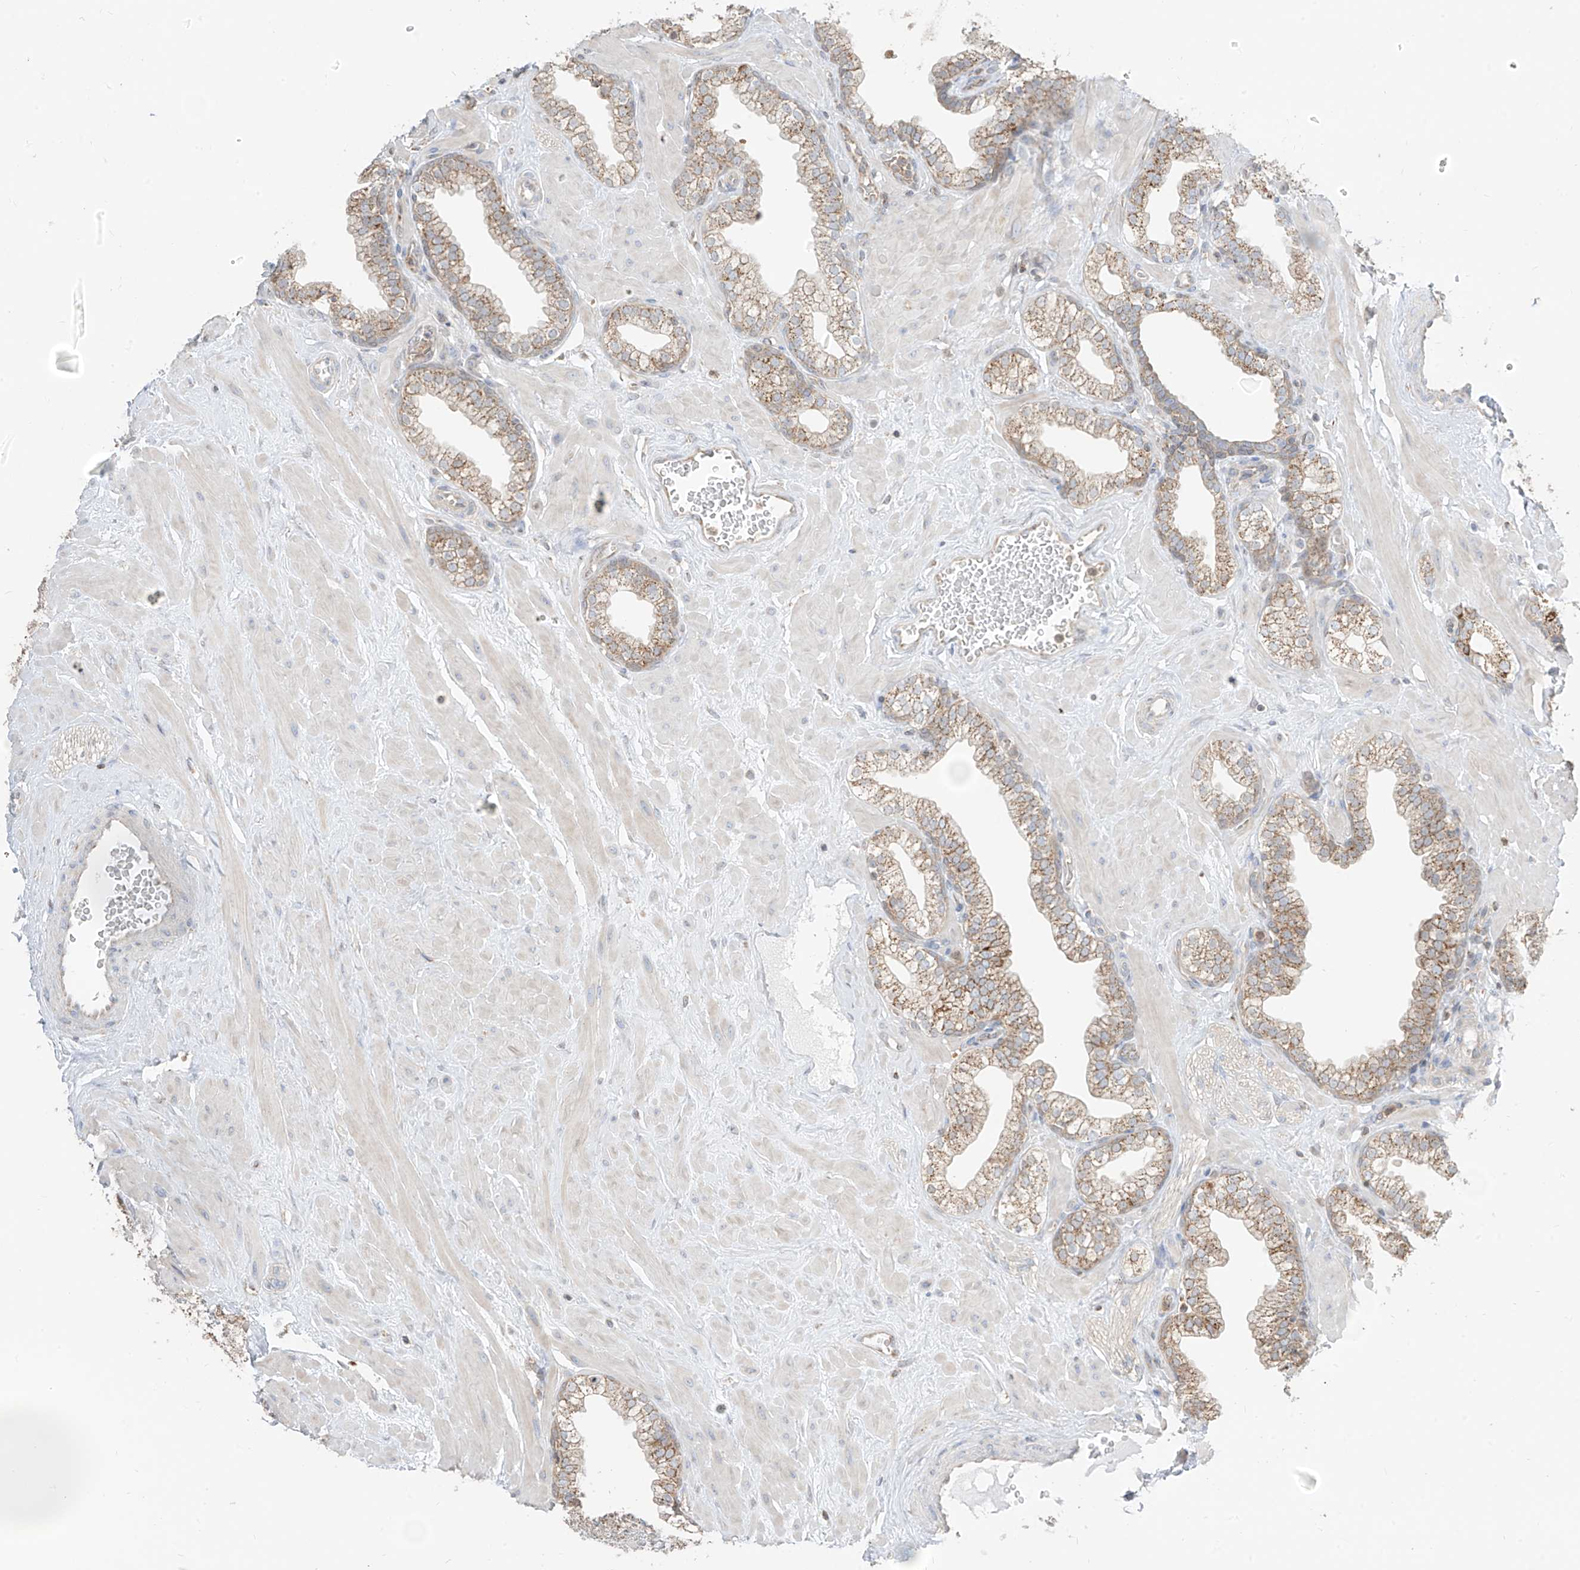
{"staining": {"intensity": "weak", "quantity": ">75%", "location": "cytoplasmic/membranous"}, "tissue": "prostate", "cell_type": "Glandular cells", "image_type": "normal", "snomed": [{"axis": "morphology", "description": "Normal tissue, NOS"}, {"axis": "morphology", "description": "Urothelial carcinoma, Low grade"}, {"axis": "topography", "description": "Urinary bladder"}, {"axis": "topography", "description": "Prostate"}], "caption": "Immunohistochemistry (DAB (3,3'-diaminobenzidine)) staining of unremarkable prostate exhibits weak cytoplasmic/membranous protein expression in about >75% of glandular cells.", "gene": "ETHE1", "patient": {"sex": "male", "age": 60}}